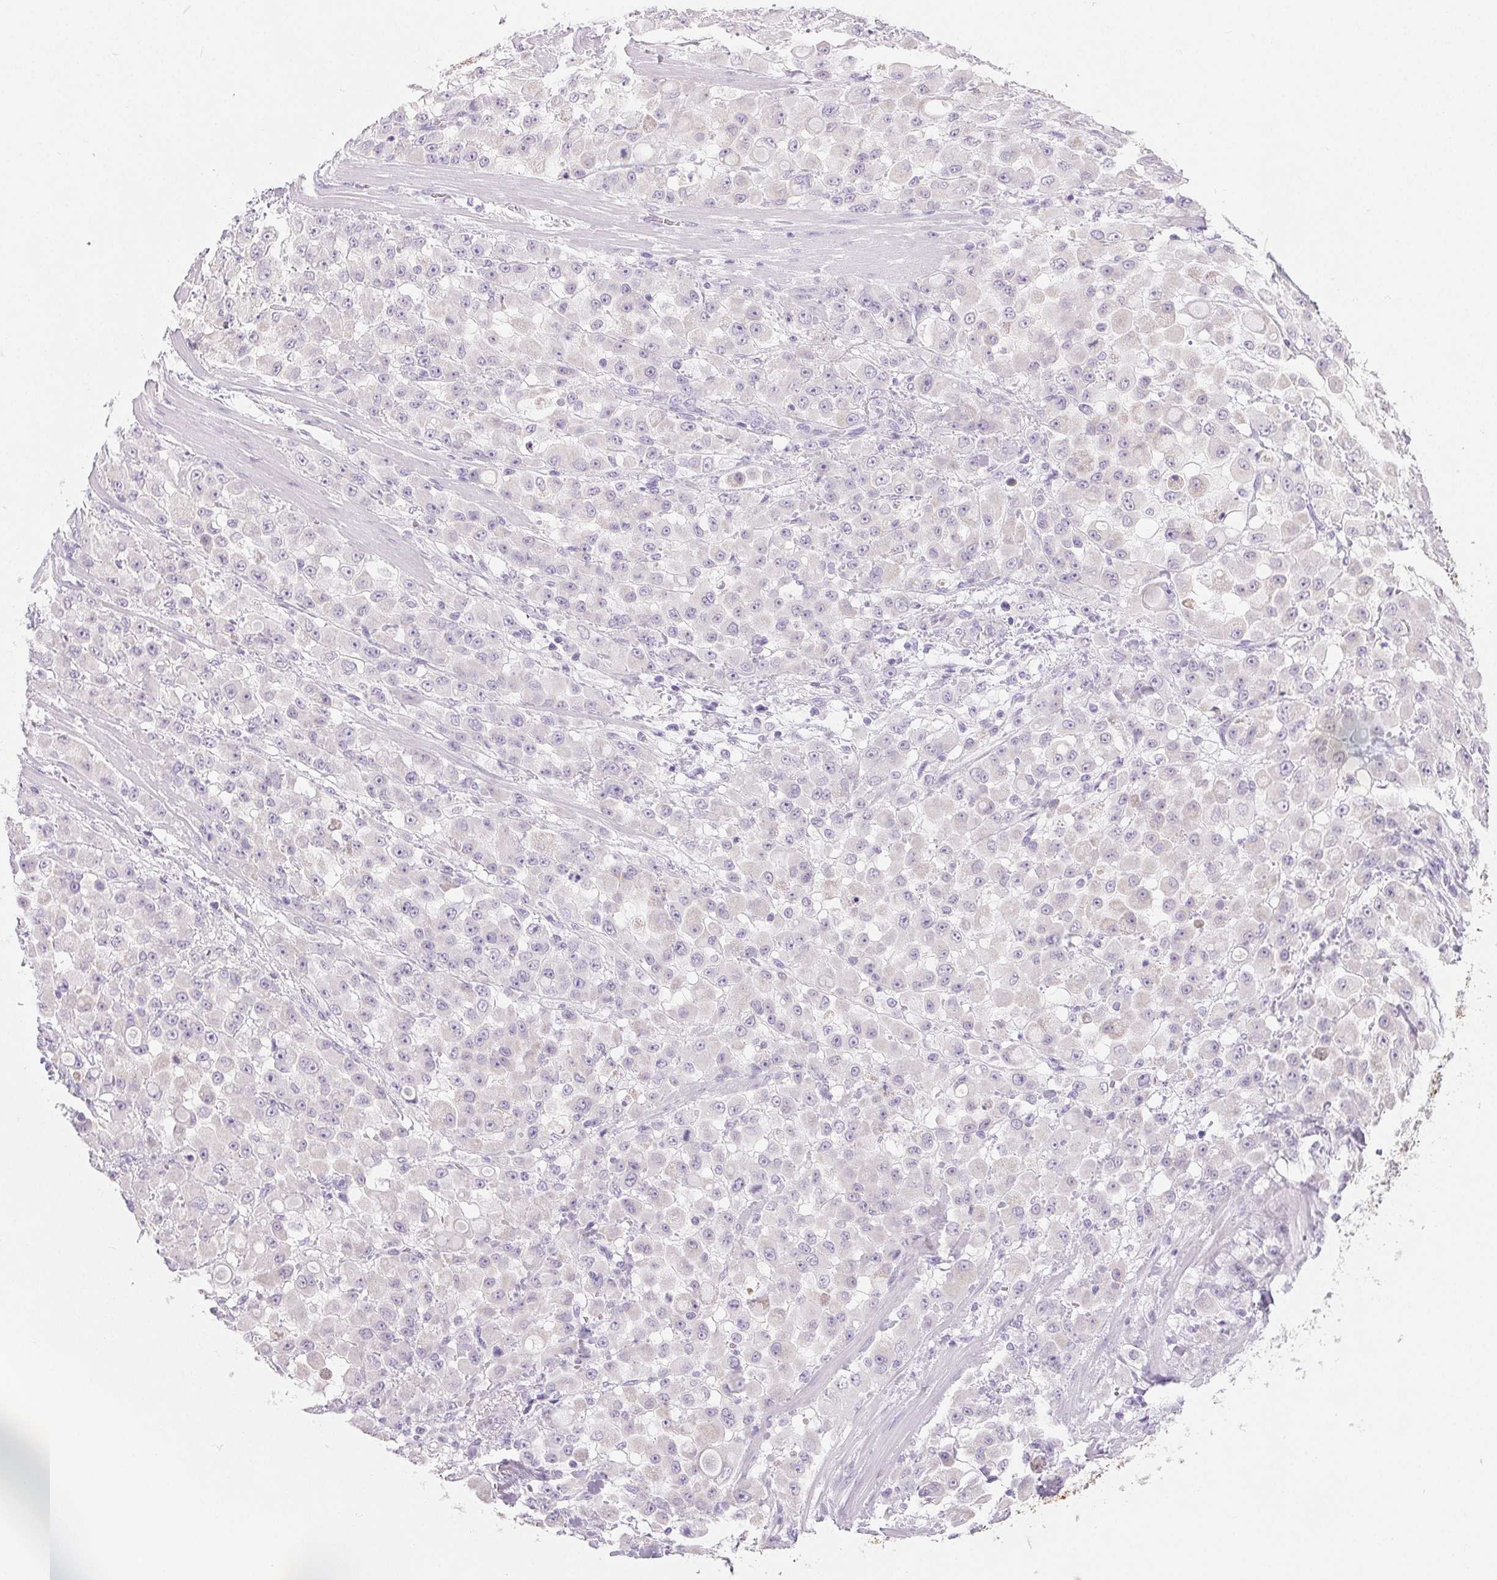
{"staining": {"intensity": "negative", "quantity": "none", "location": "none"}, "tissue": "stomach cancer", "cell_type": "Tumor cells", "image_type": "cancer", "snomed": [{"axis": "morphology", "description": "Adenocarcinoma, NOS"}, {"axis": "topography", "description": "Stomach"}], "caption": "Tumor cells are negative for protein expression in human stomach adenocarcinoma.", "gene": "SPACA5B", "patient": {"sex": "female", "age": 76}}